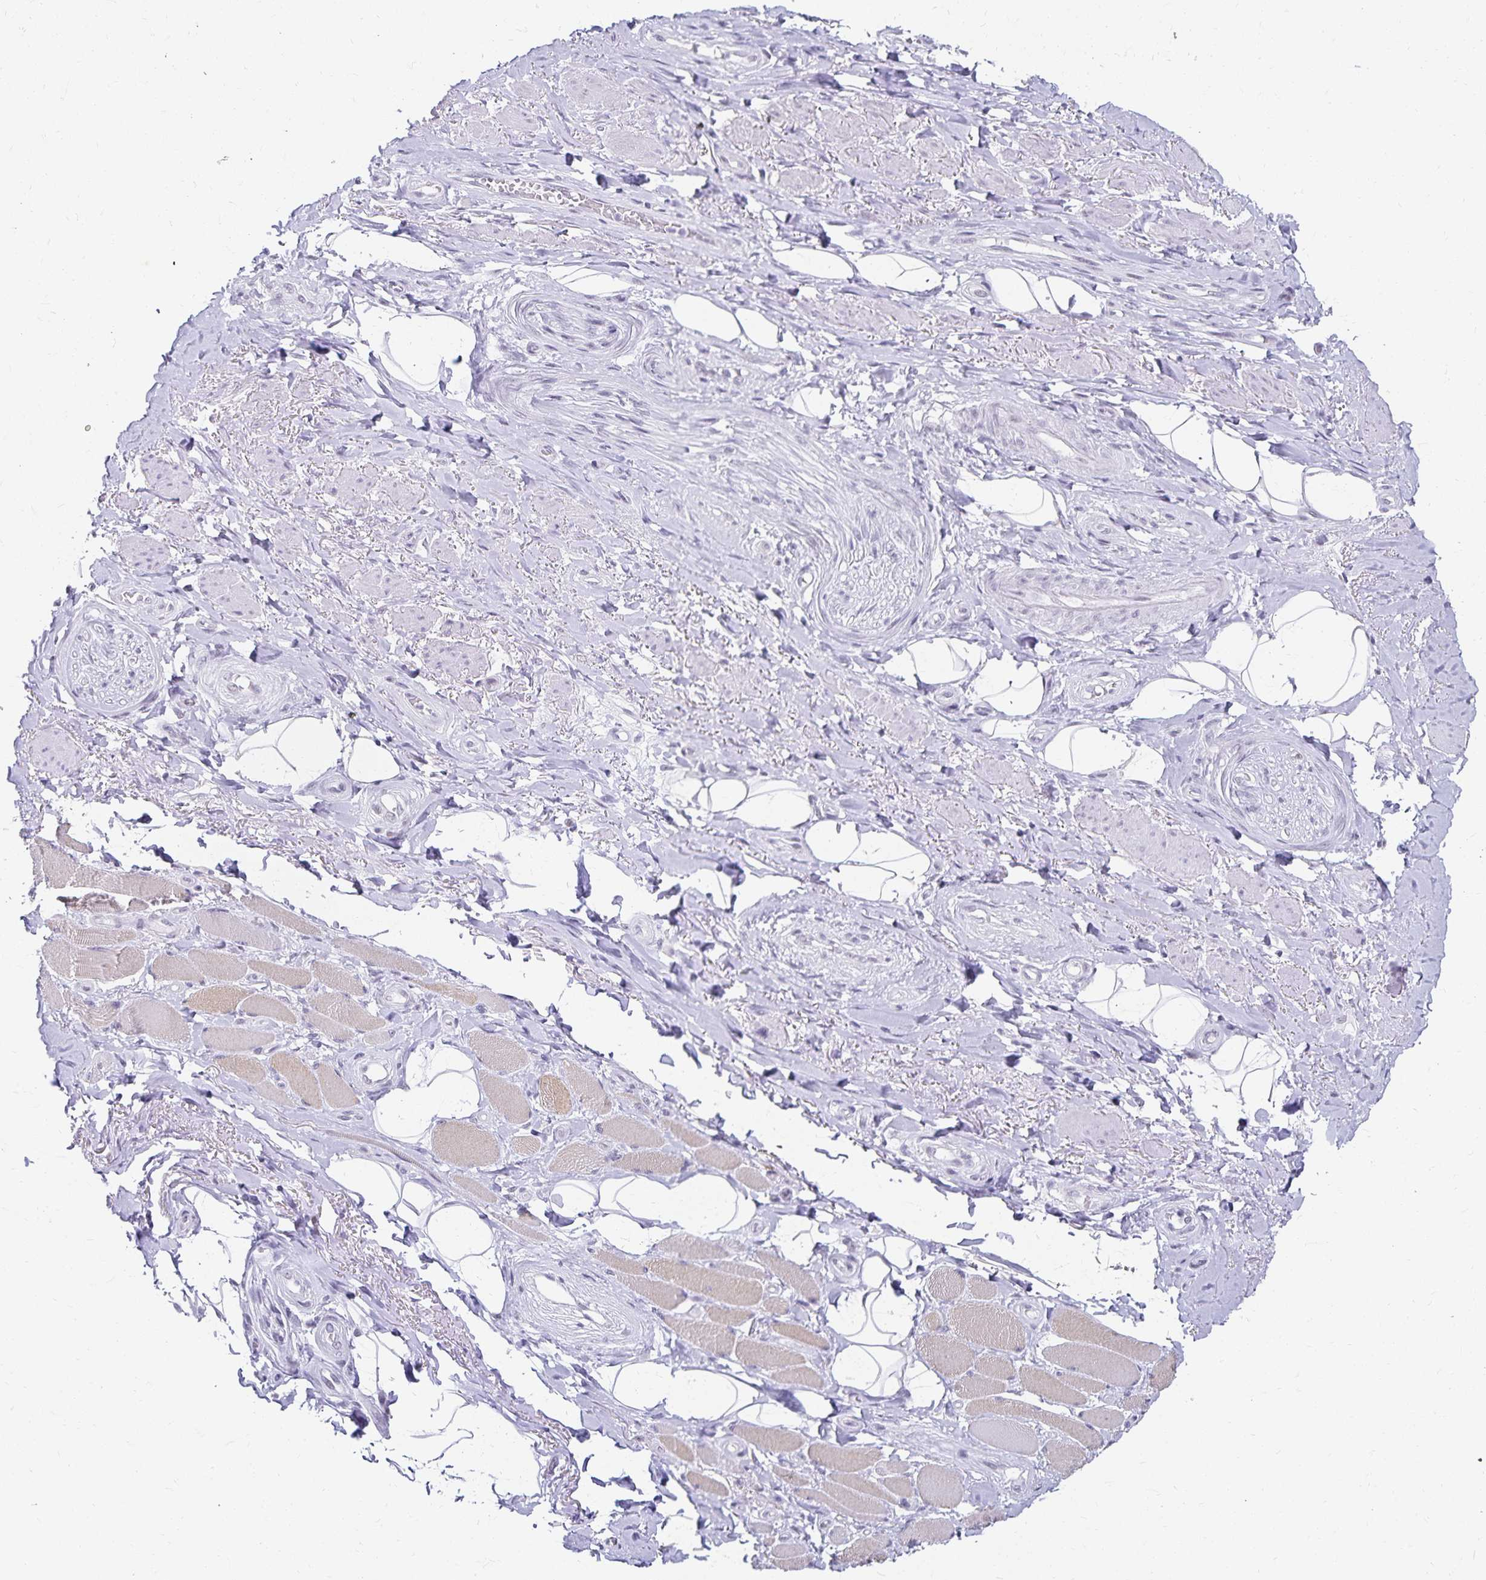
{"staining": {"intensity": "negative", "quantity": "none", "location": "none"}, "tissue": "adipose tissue", "cell_type": "Adipocytes", "image_type": "normal", "snomed": [{"axis": "morphology", "description": "Normal tissue, NOS"}, {"axis": "topography", "description": "Anal"}, {"axis": "topography", "description": "Peripheral nerve tissue"}], "caption": "Human adipose tissue stained for a protein using immunohistochemistry exhibits no staining in adipocytes.", "gene": "C20orf85", "patient": {"sex": "male", "age": 53}}